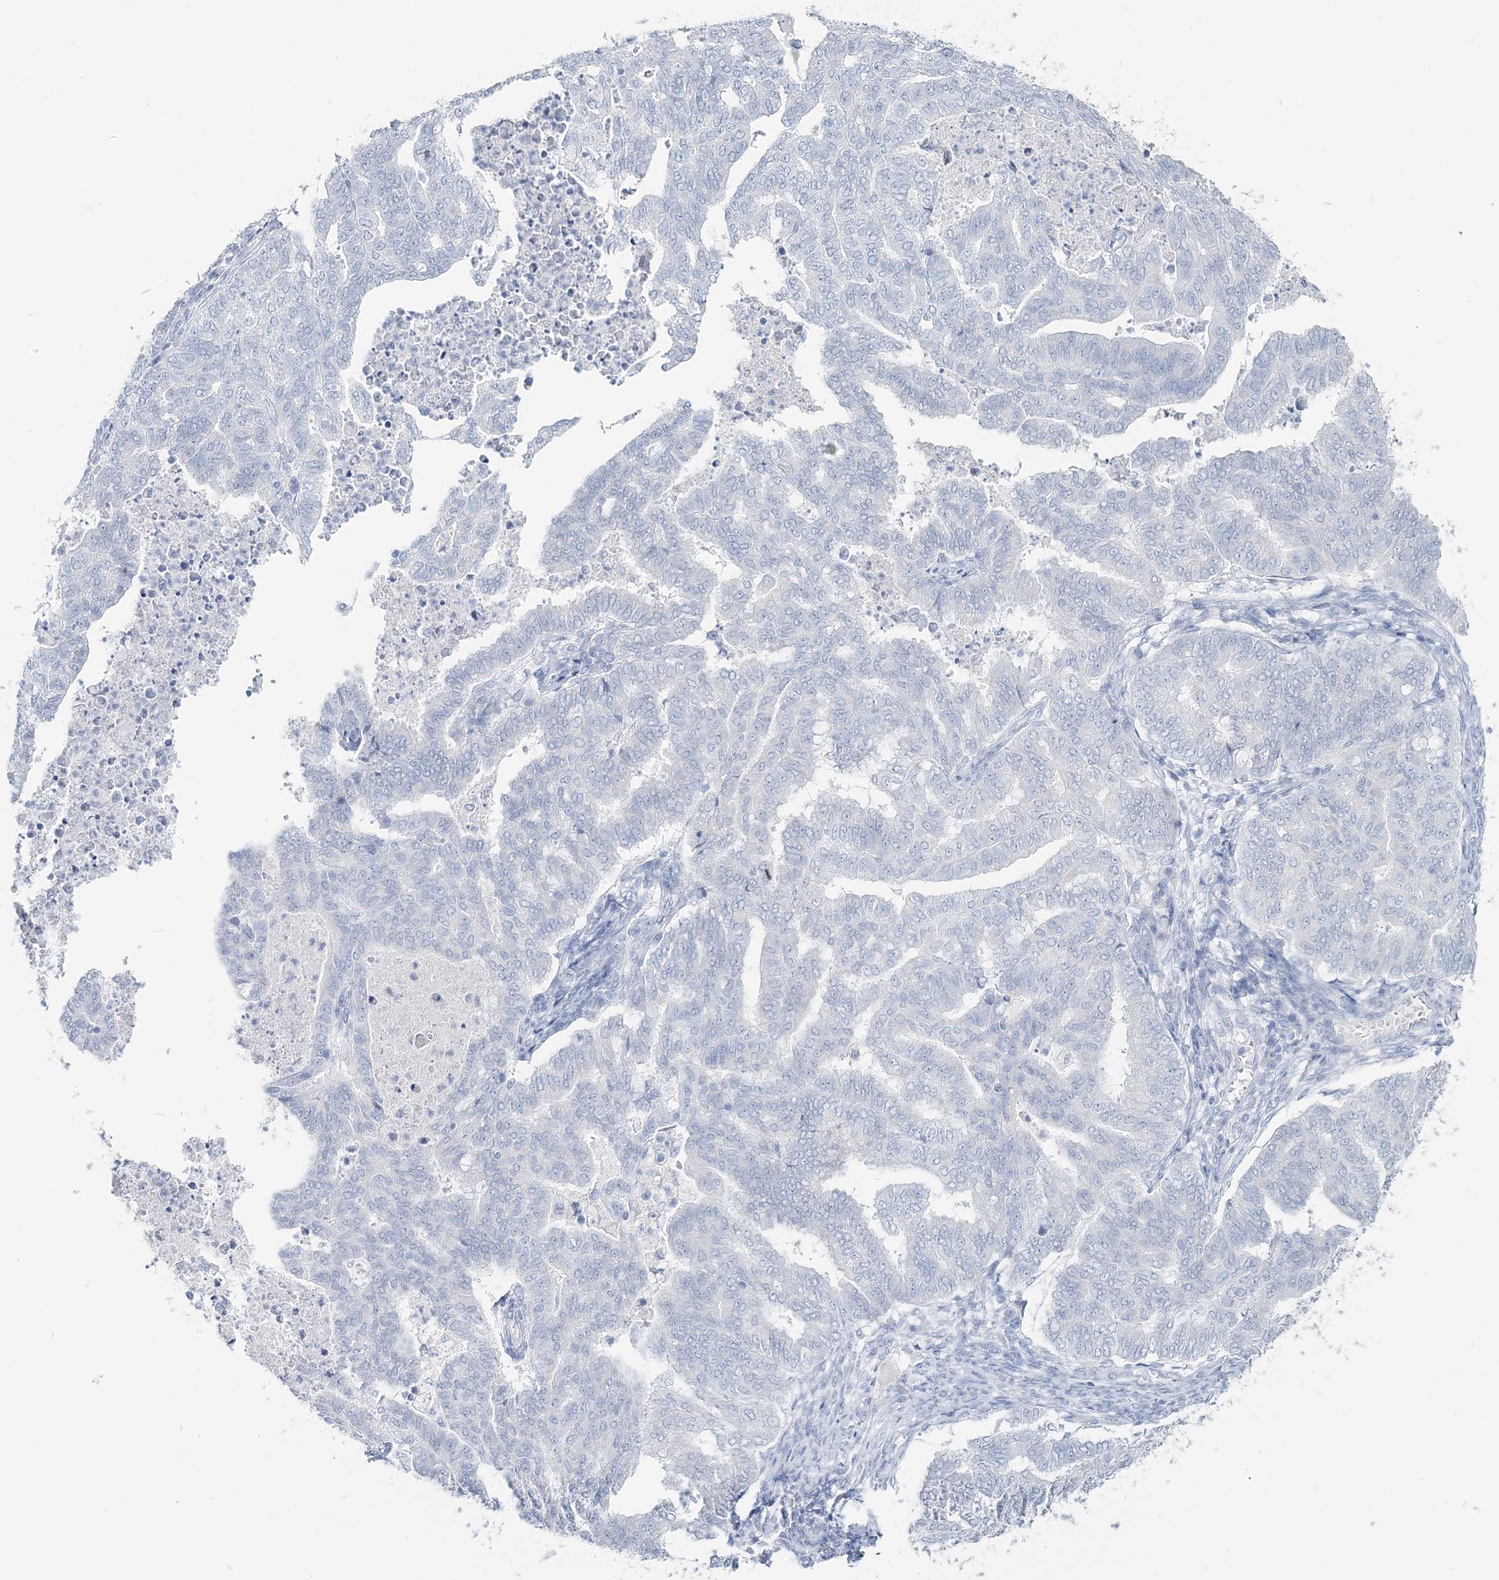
{"staining": {"intensity": "negative", "quantity": "none", "location": "none"}, "tissue": "endometrial cancer", "cell_type": "Tumor cells", "image_type": "cancer", "snomed": [{"axis": "morphology", "description": "Adenocarcinoma, NOS"}, {"axis": "topography", "description": "Endometrium"}], "caption": "Tumor cells are negative for brown protein staining in endometrial cancer (adenocarcinoma).", "gene": "CYP3A4", "patient": {"sex": "female", "age": 79}}